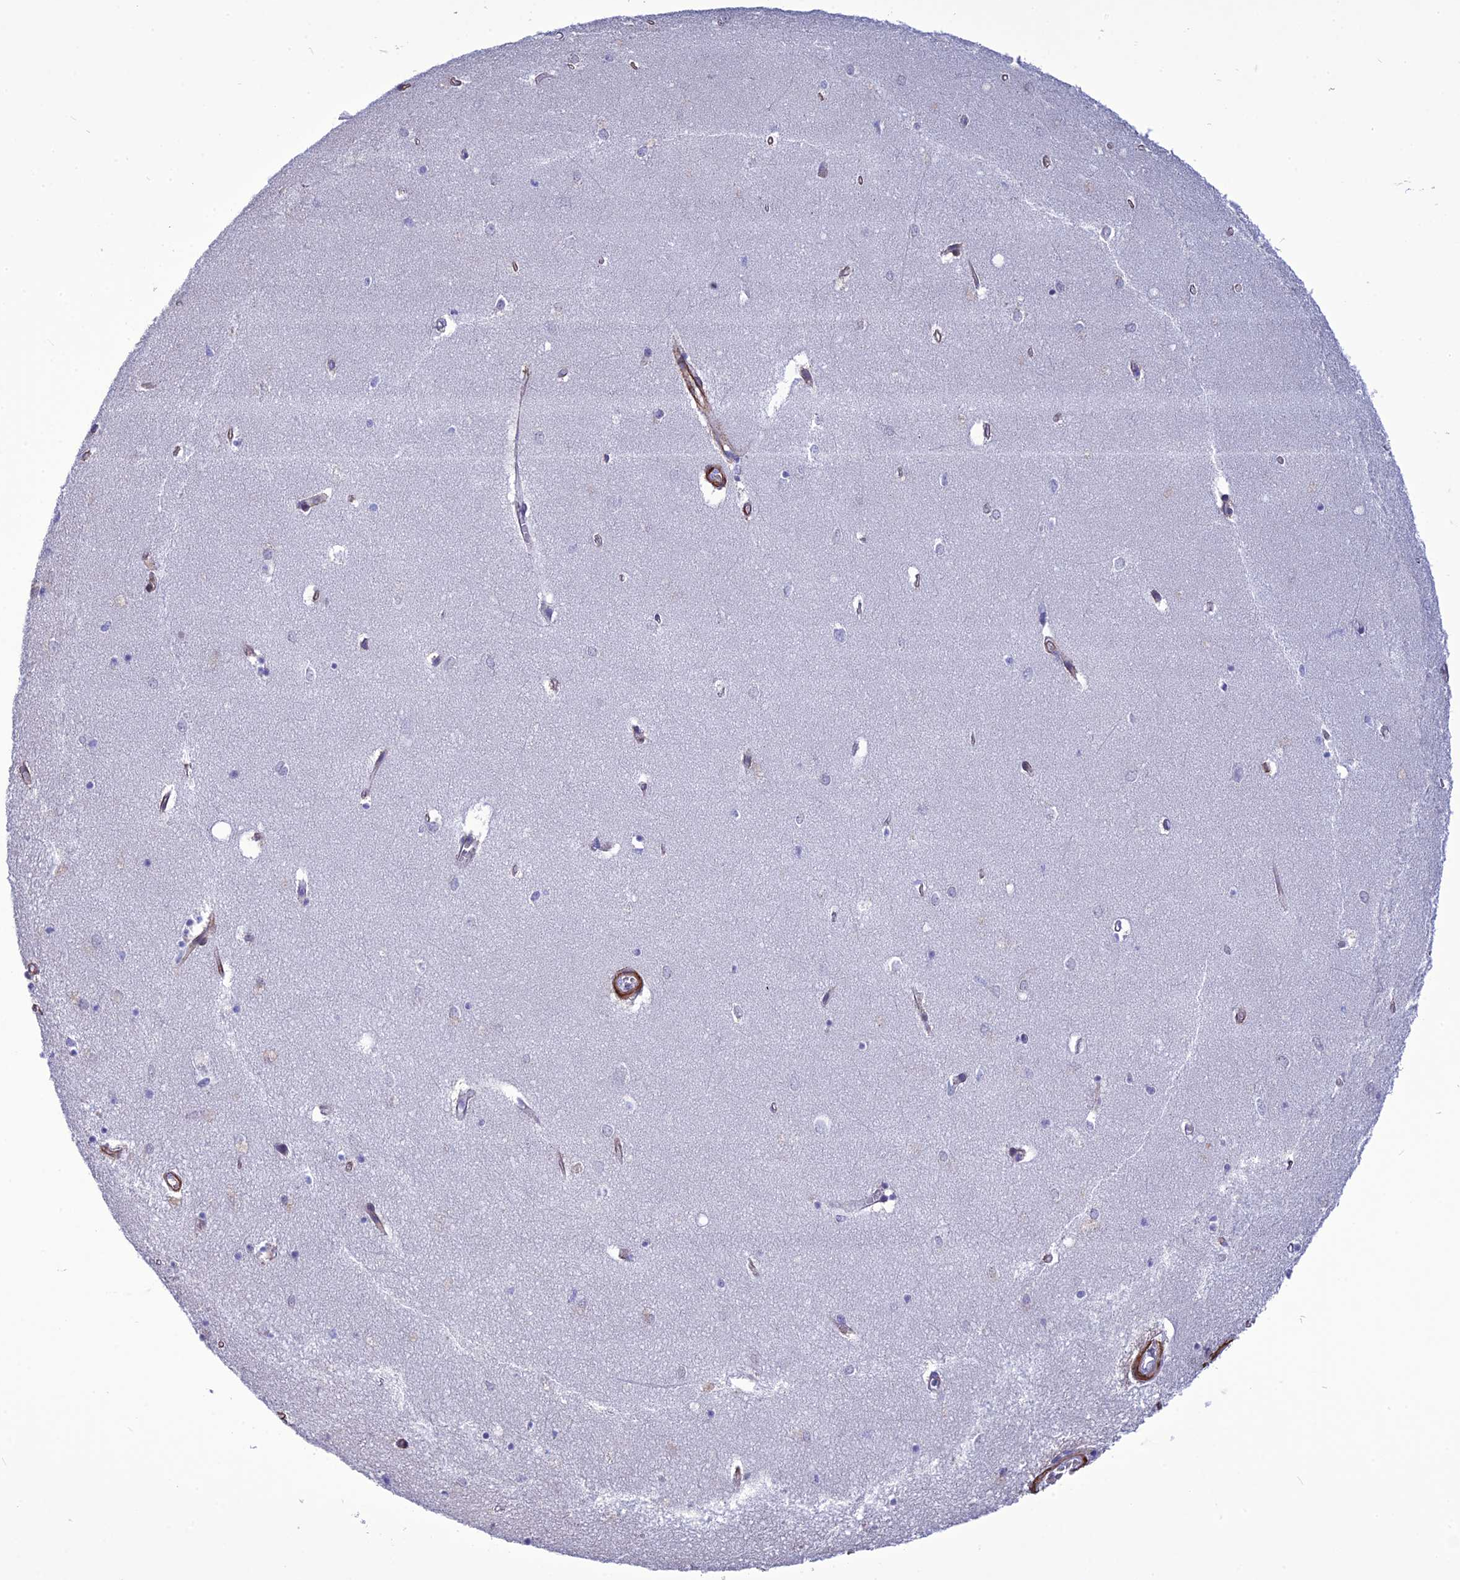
{"staining": {"intensity": "negative", "quantity": "none", "location": "none"}, "tissue": "hippocampus", "cell_type": "Glial cells", "image_type": "normal", "snomed": [{"axis": "morphology", "description": "Normal tissue, NOS"}, {"axis": "topography", "description": "Hippocampus"}], "caption": "Normal hippocampus was stained to show a protein in brown. There is no significant expression in glial cells. (Stains: DAB immunohistochemistry (IHC) with hematoxylin counter stain, Microscopy: brightfield microscopy at high magnification).", "gene": "NKD1", "patient": {"sex": "female", "age": 64}}